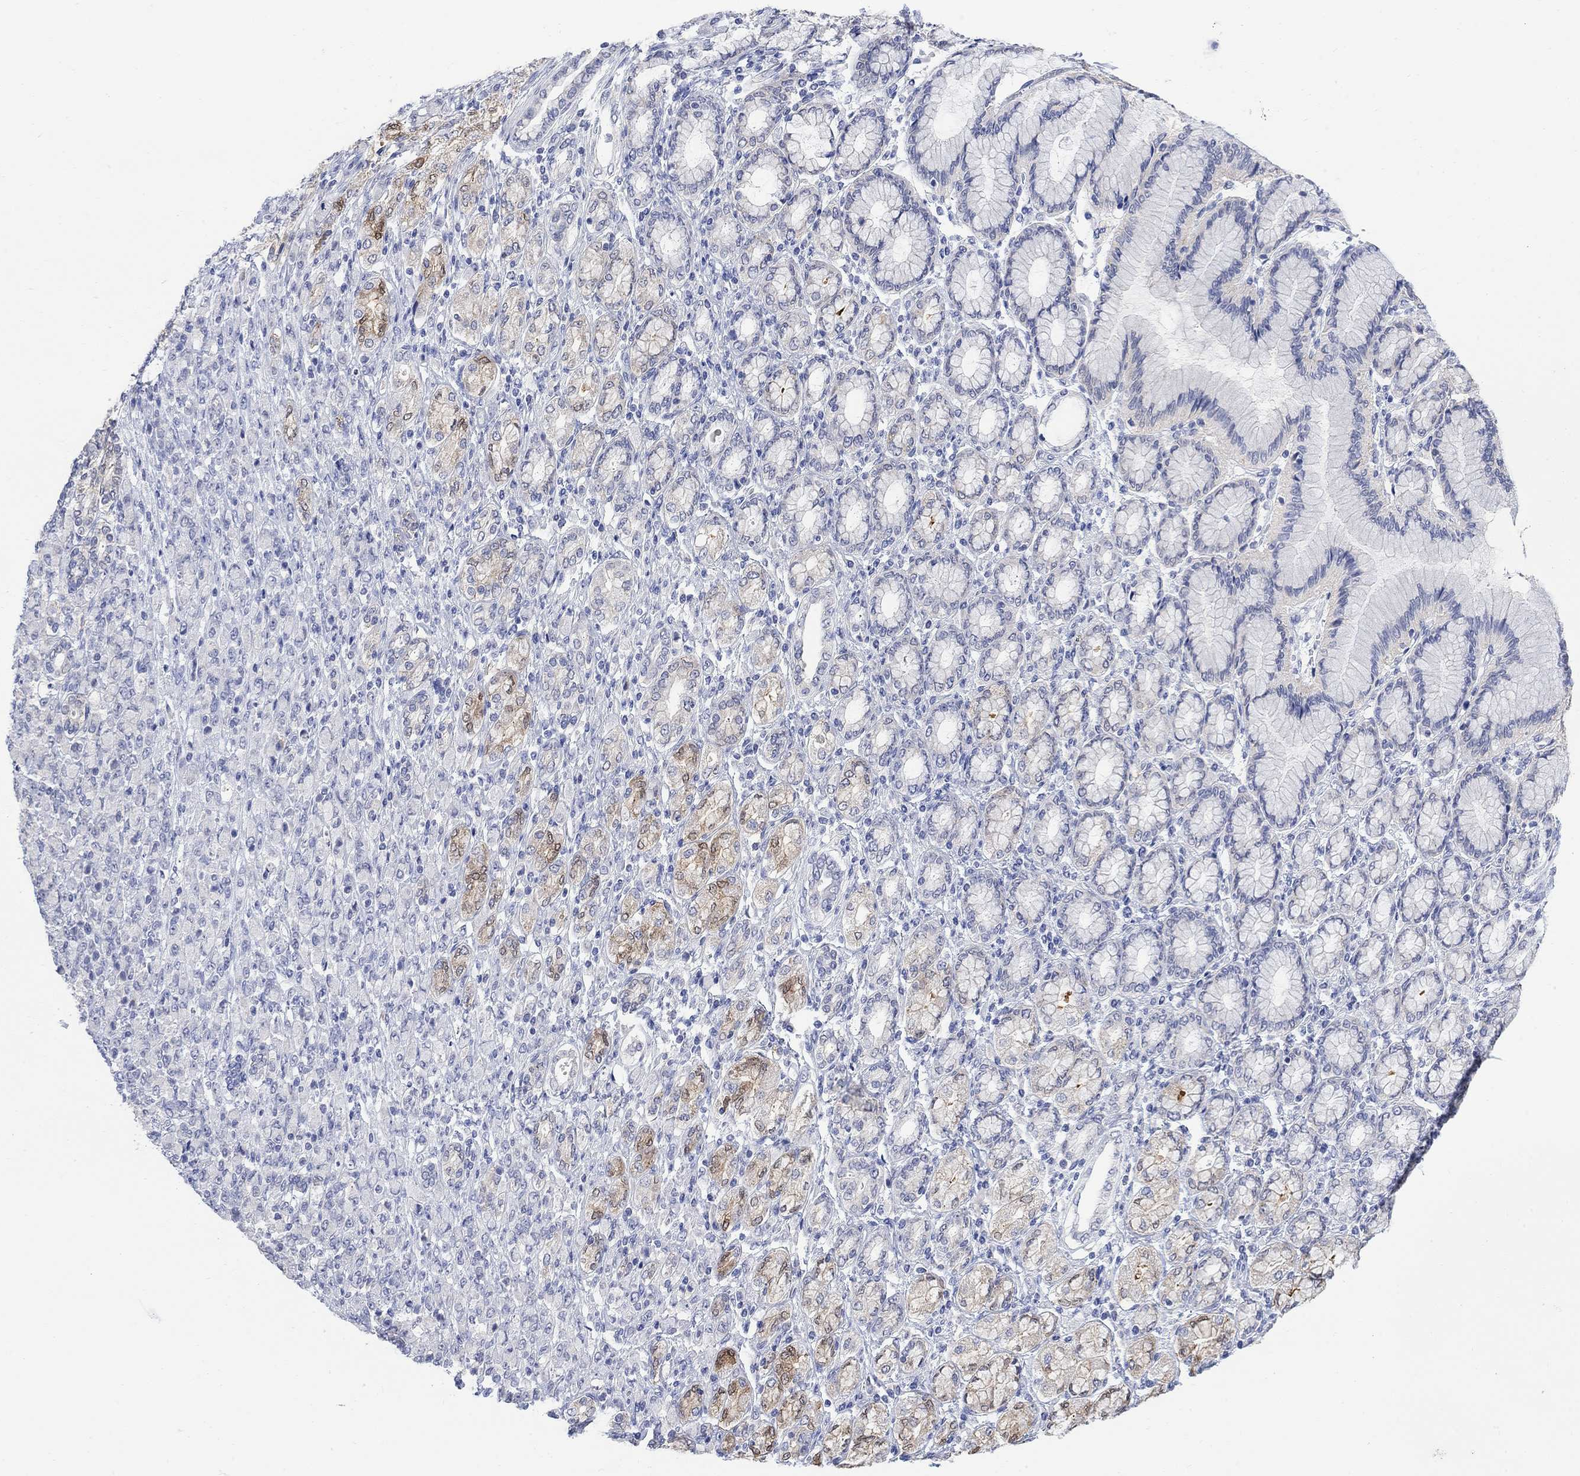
{"staining": {"intensity": "weak", "quantity": "<25%", "location": "cytoplasmic/membranous"}, "tissue": "stomach cancer", "cell_type": "Tumor cells", "image_type": "cancer", "snomed": [{"axis": "morphology", "description": "Normal tissue, NOS"}, {"axis": "morphology", "description": "Adenocarcinoma, NOS"}, {"axis": "topography", "description": "Stomach"}], "caption": "The immunohistochemistry photomicrograph has no significant staining in tumor cells of stomach adenocarcinoma tissue.", "gene": "FBP2", "patient": {"sex": "female", "age": 79}}